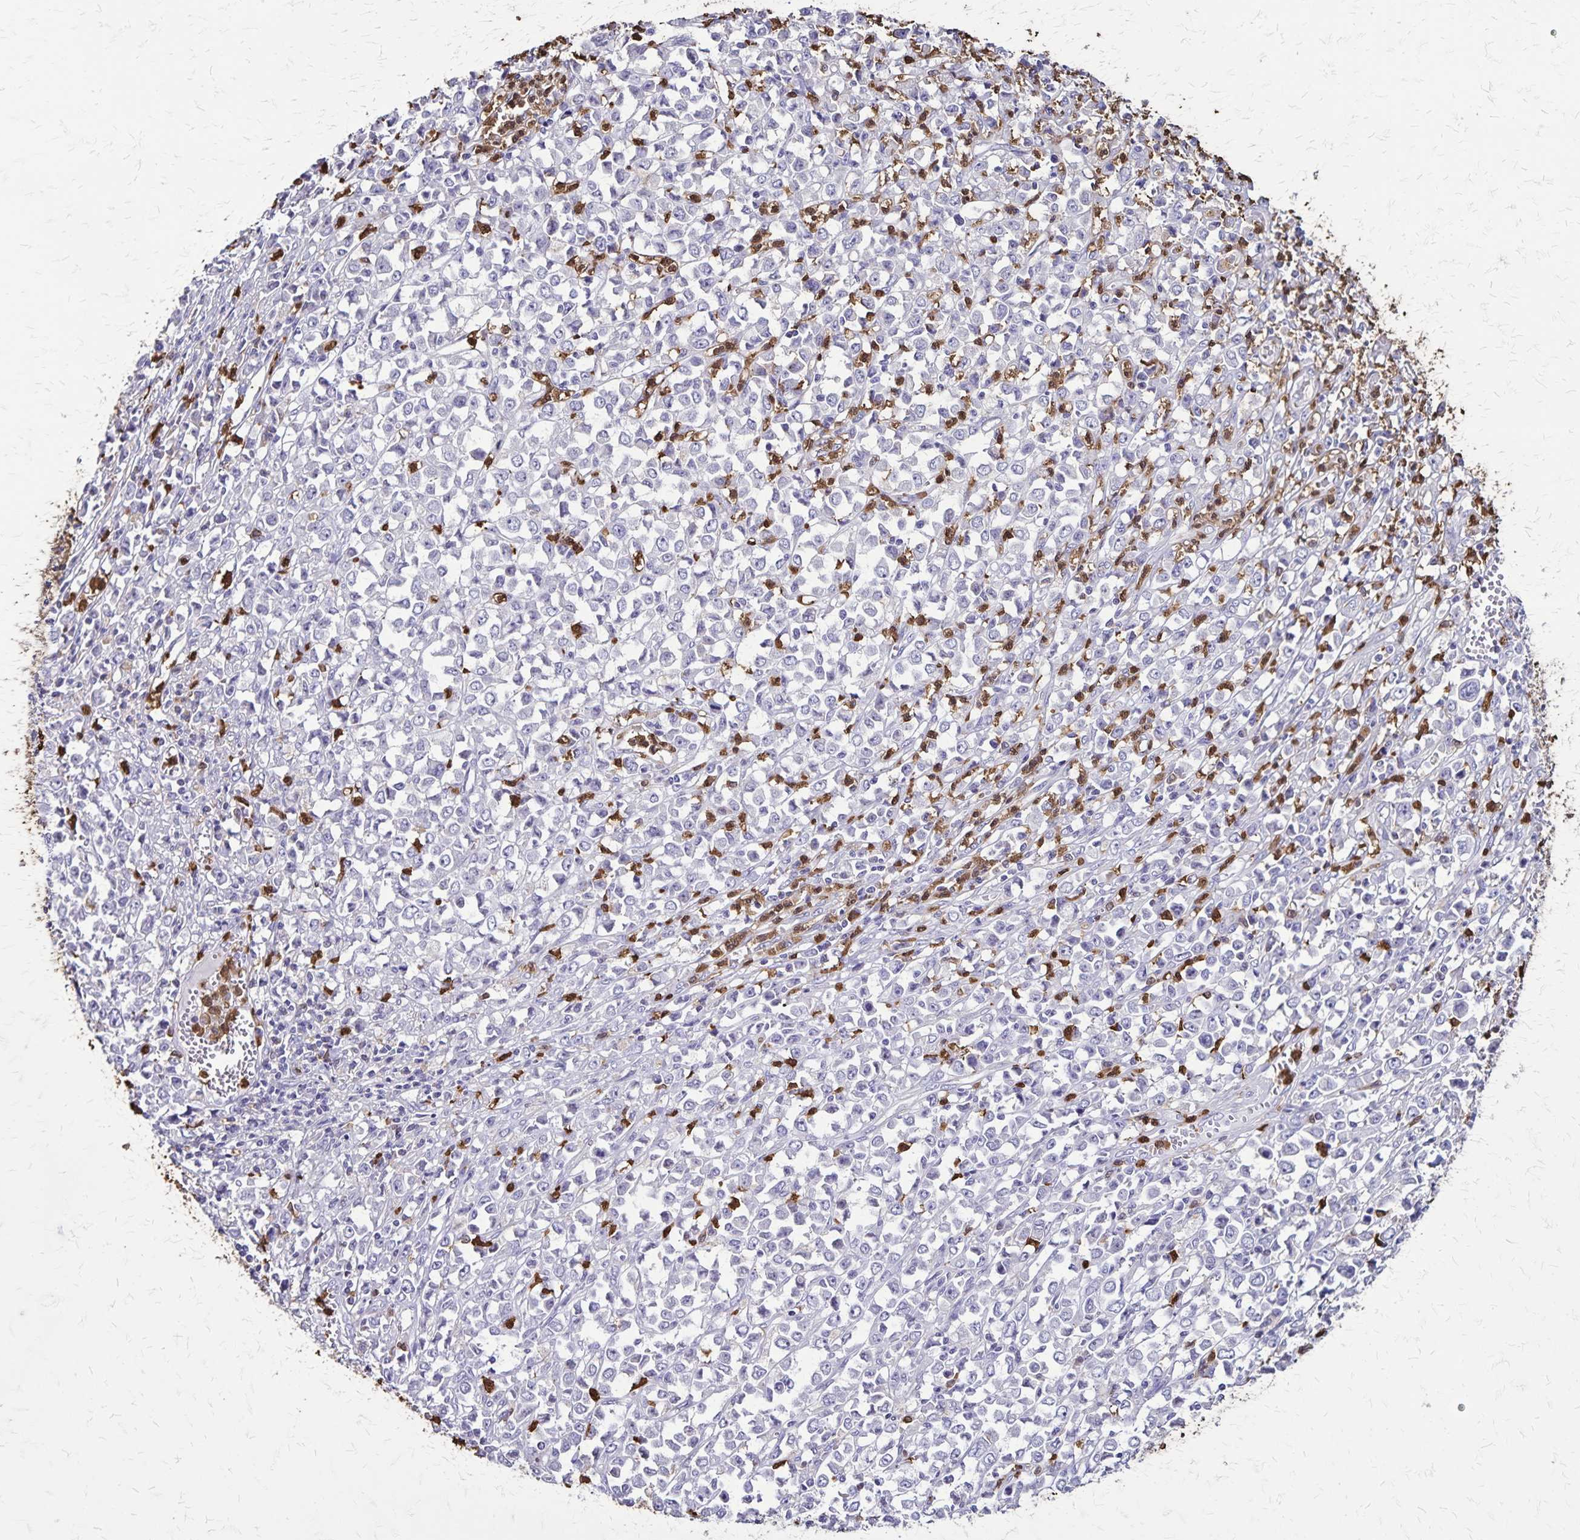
{"staining": {"intensity": "negative", "quantity": "none", "location": "none"}, "tissue": "stomach cancer", "cell_type": "Tumor cells", "image_type": "cancer", "snomed": [{"axis": "morphology", "description": "Adenocarcinoma, NOS"}, {"axis": "topography", "description": "Stomach, upper"}], "caption": "Immunohistochemistry (IHC) photomicrograph of neoplastic tissue: stomach adenocarcinoma stained with DAB (3,3'-diaminobenzidine) shows no significant protein positivity in tumor cells.", "gene": "ULBP3", "patient": {"sex": "male", "age": 70}}